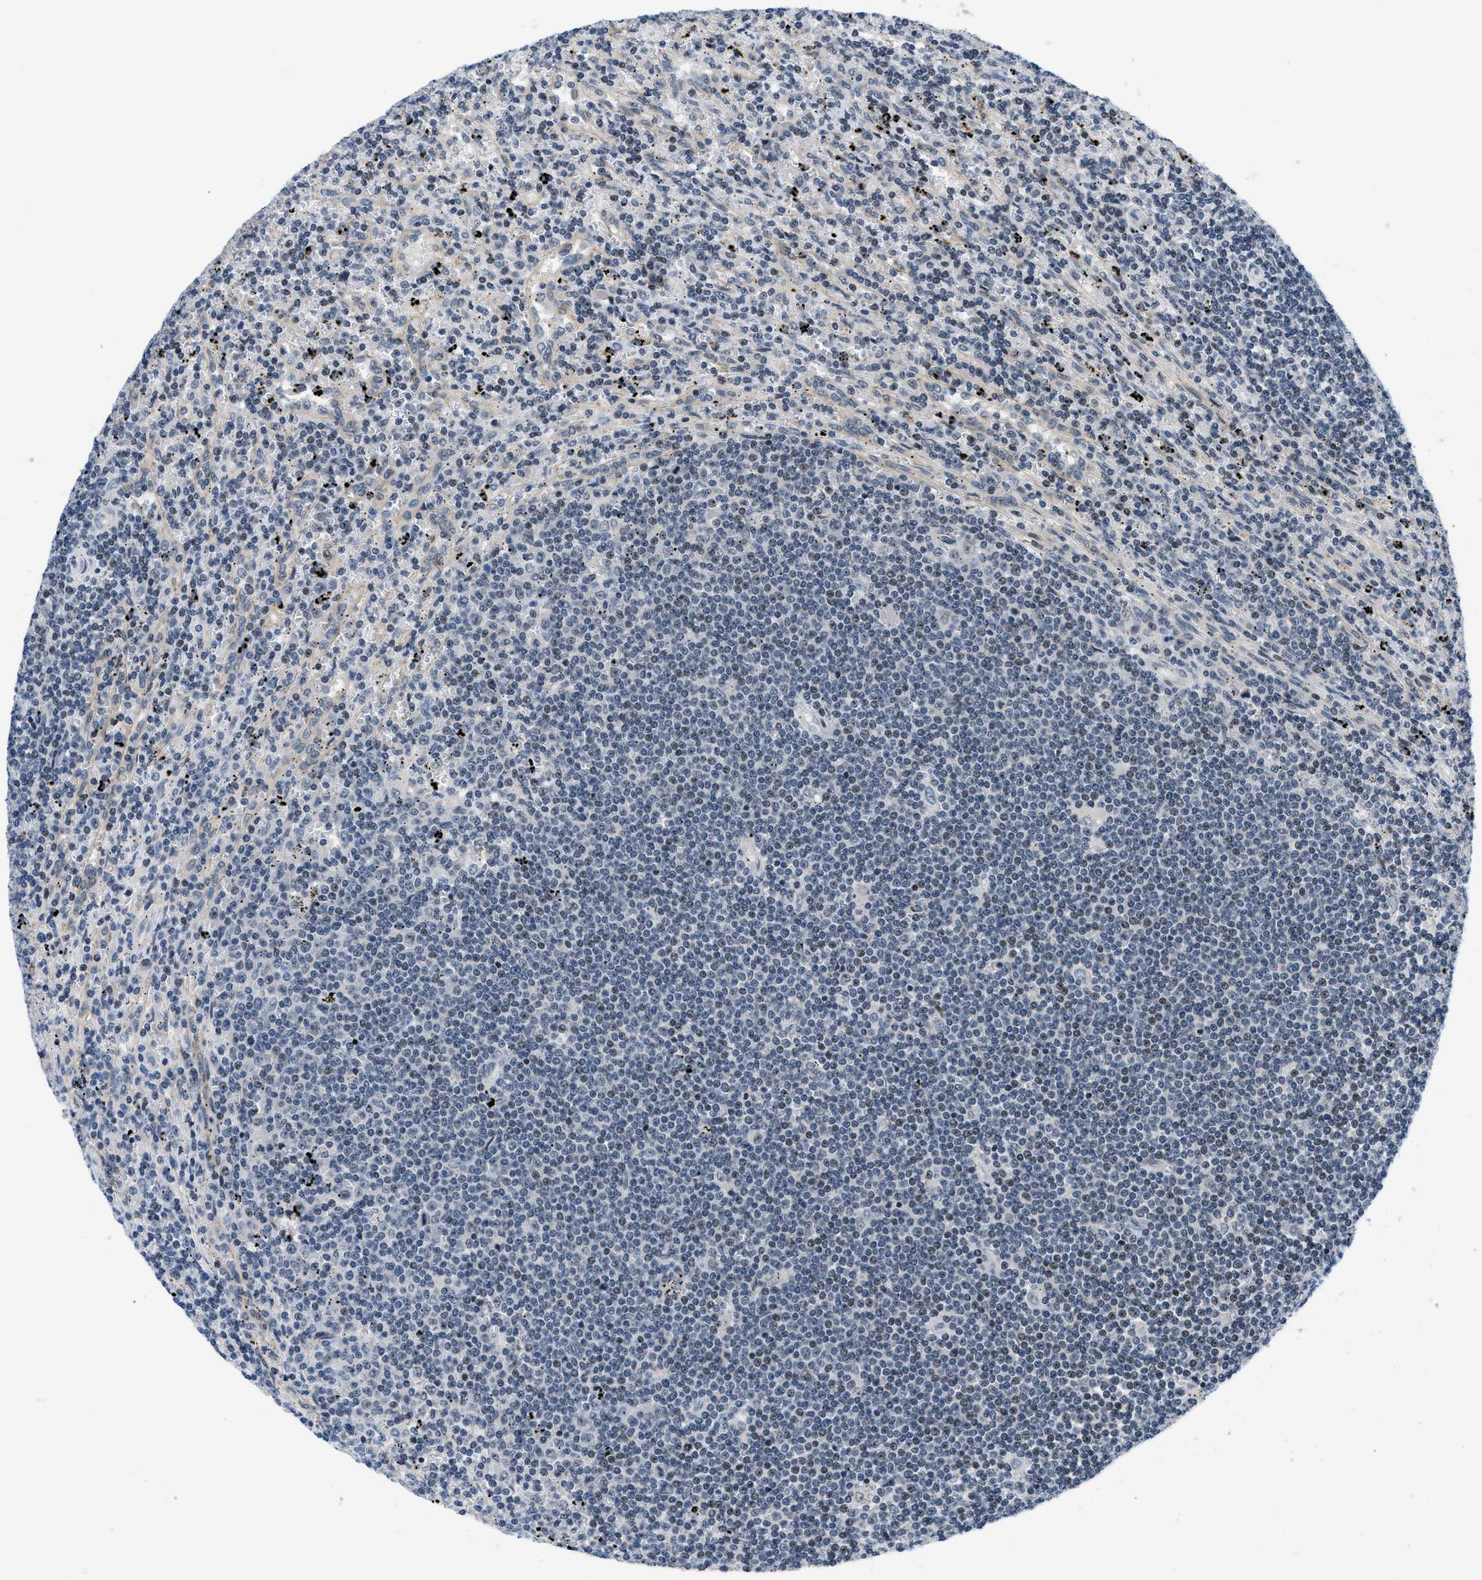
{"staining": {"intensity": "weak", "quantity": "<25%", "location": "nuclear"}, "tissue": "lymphoma", "cell_type": "Tumor cells", "image_type": "cancer", "snomed": [{"axis": "morphology", "description": "Malignant lymphoma, non-Hodgkin's type, Low grade"}, {"axis": "topography", "description": "Spleen"}], "caption": "An IHC micrograph of lymphoma is shown. There is no staining in tumor cells of lymphoma. (Immunohistochemistry, brightfield microscopy, high magnification).", "gene": "SETD5", "patient": {"sex": "male", "age": 76}}